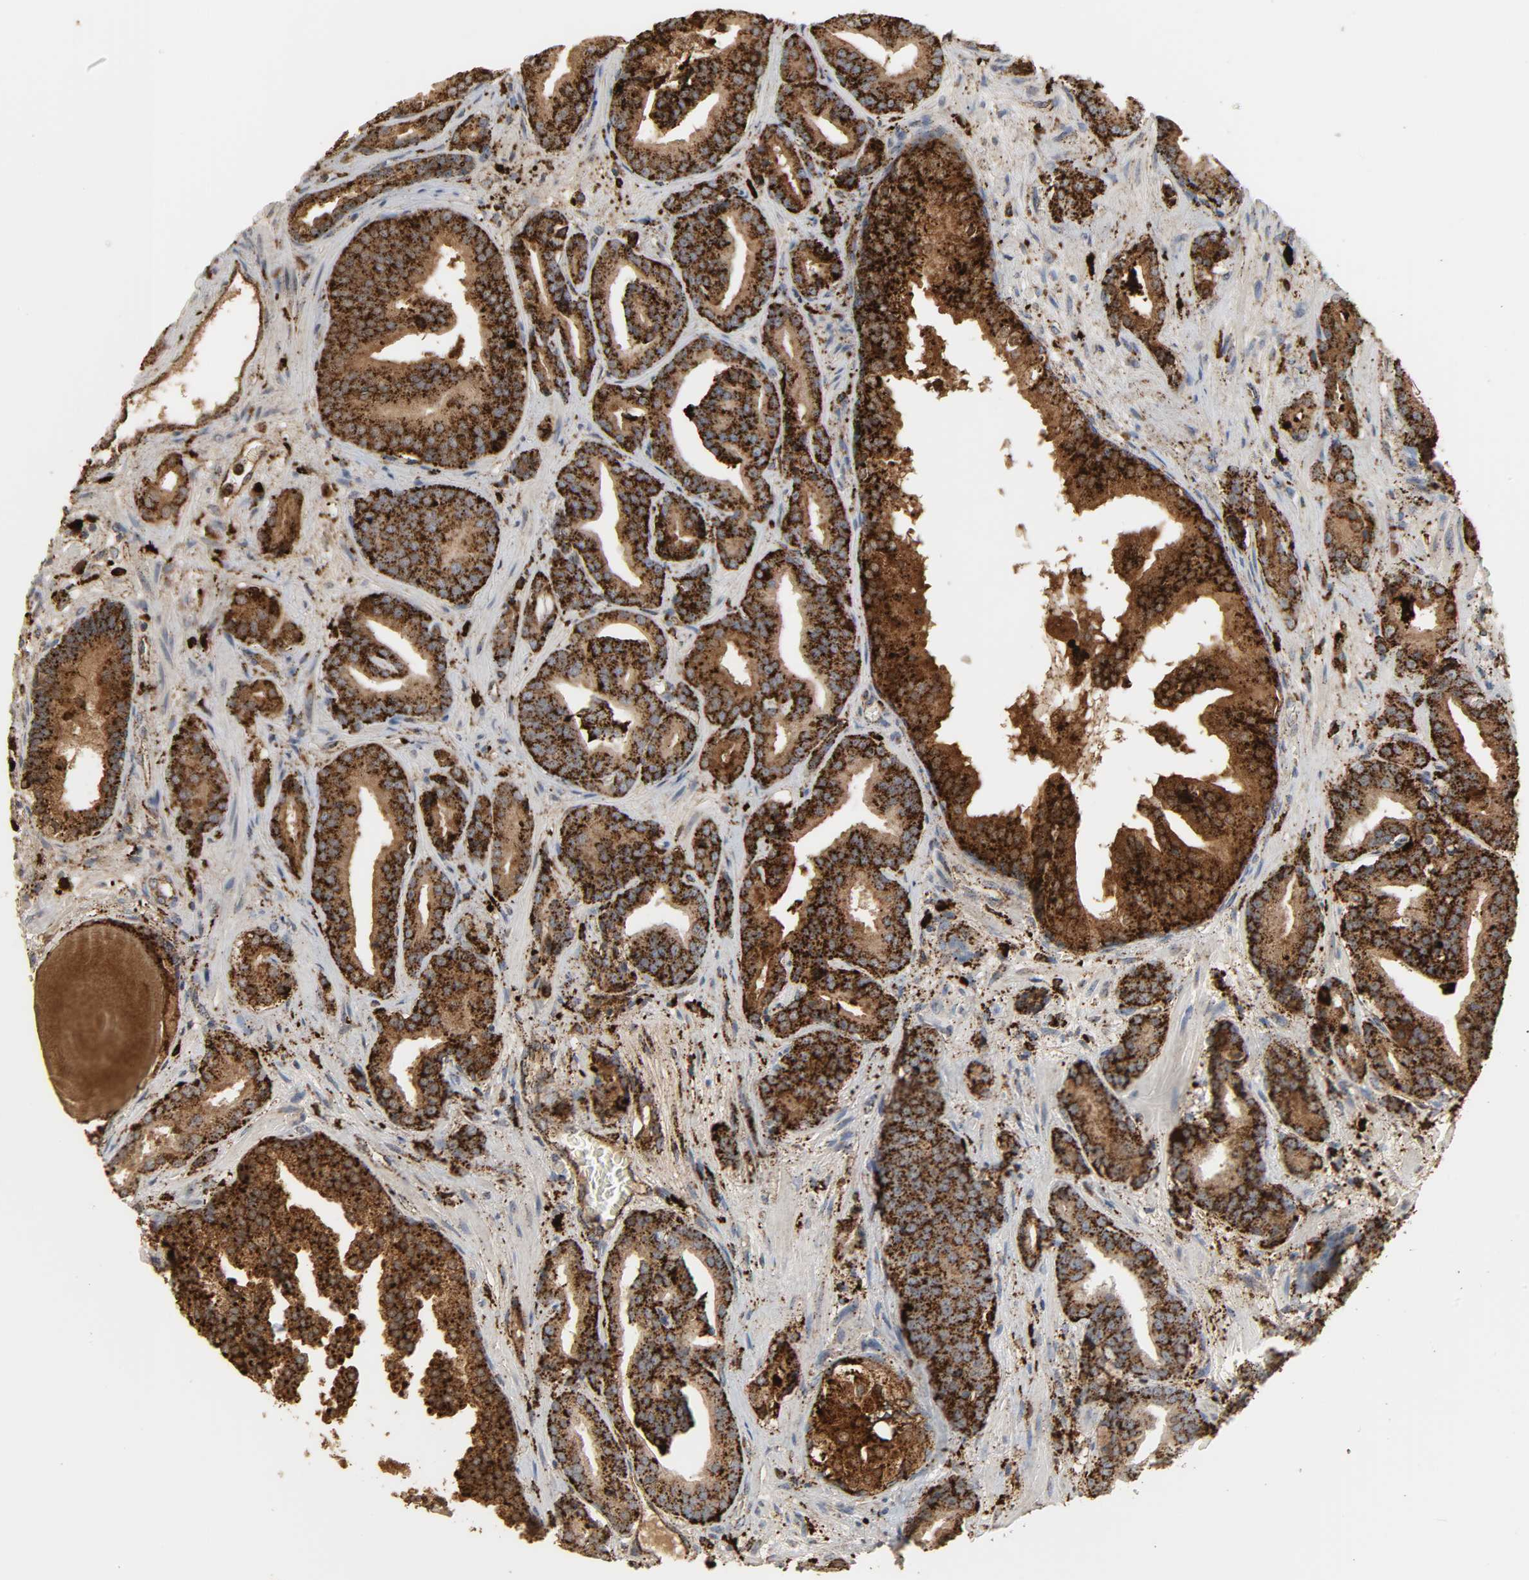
{"staining": {"intensity": "strong", "quantity": ">75%", "location": "cytoplasmic/membranous"}, "tissue": "prostate cancer", "cell_type": "Tumor cells", "image_type": "cancer", "snomed": [{"axis": "morphology", "description": "Adenocarcinoma, Low grade"}, {"axis": "topography", "description": "Prostate"}], "caption": "The immunohistochemical stain shows strong cytoplasmic/membranous positivity in tumor cells of prostate cancer tissue.", "gene": "PSAP", "patient": {"sex": "male", "age": 63}}